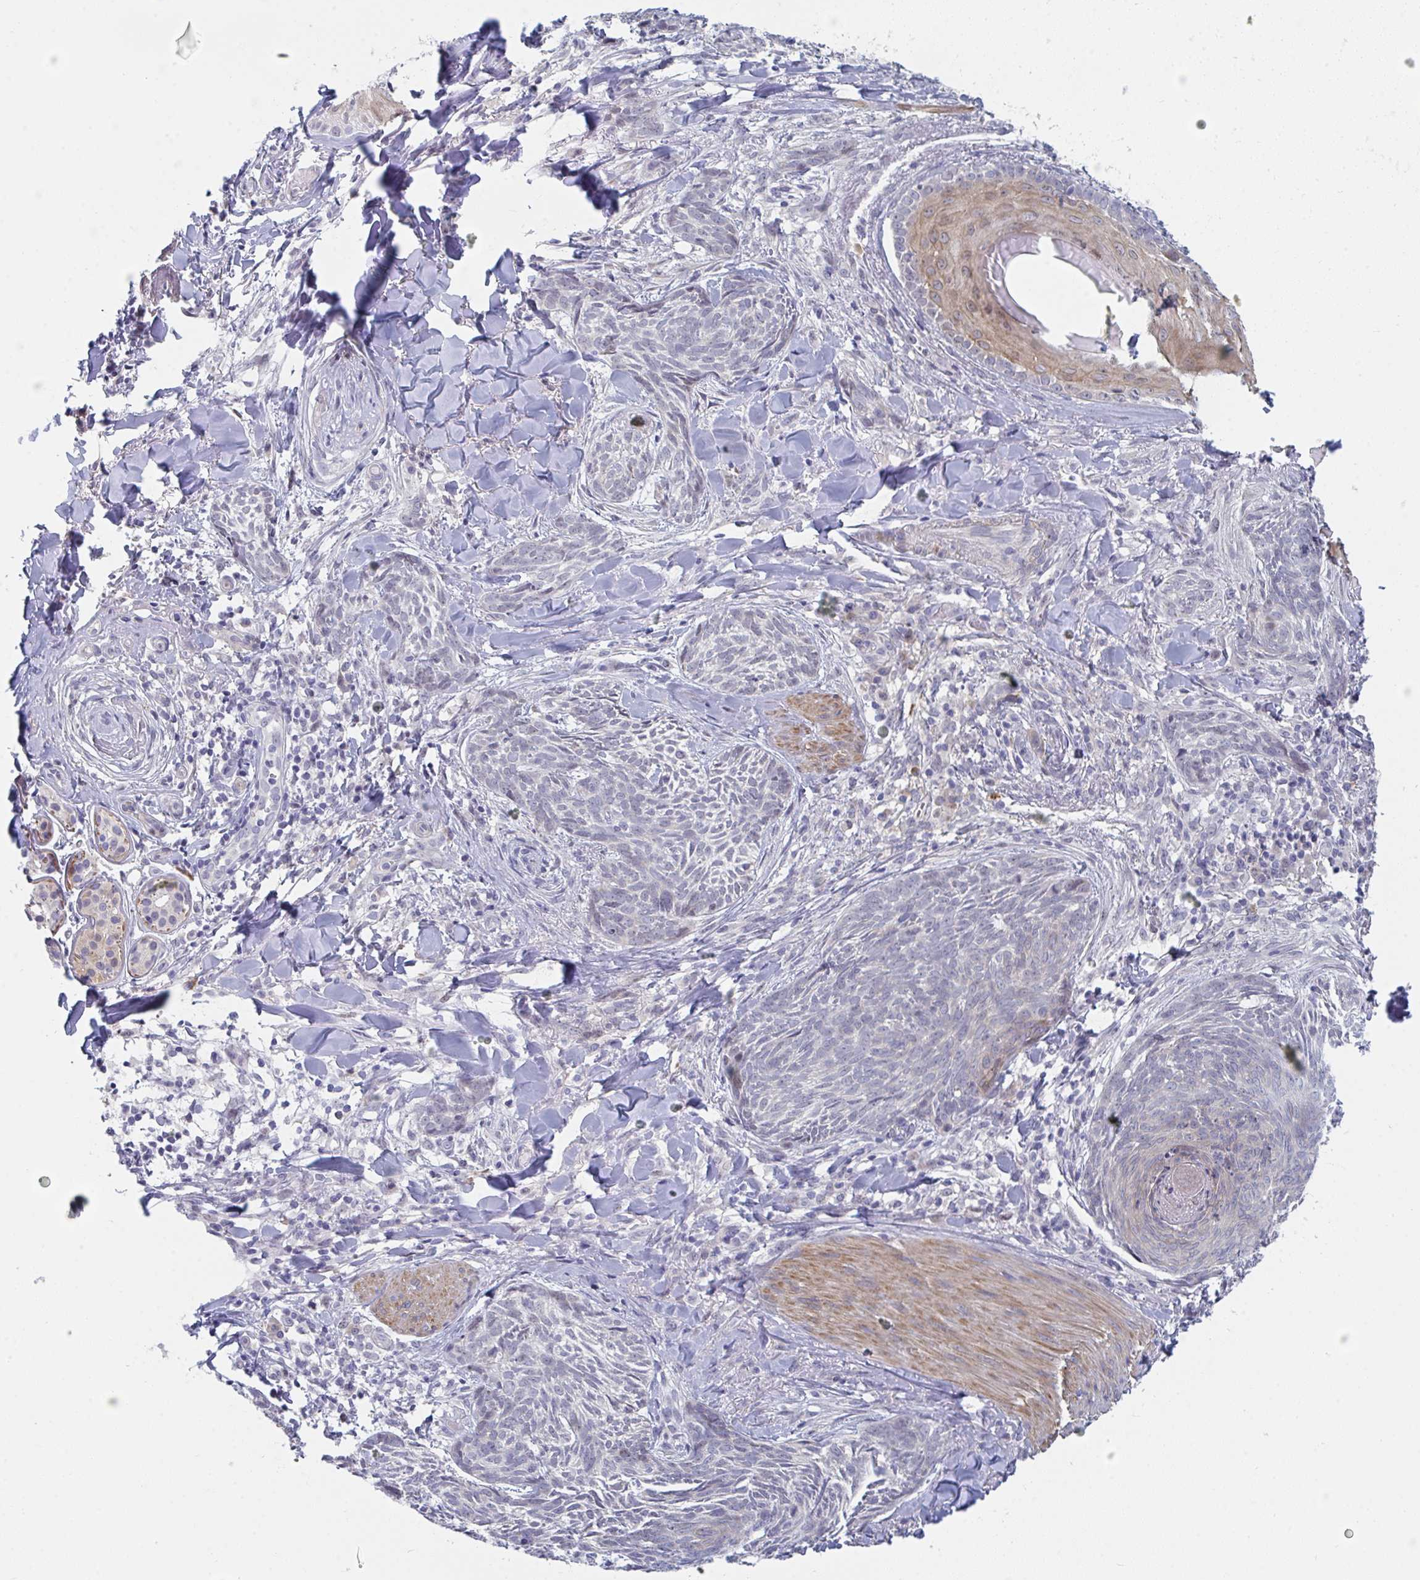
{"staining": {"intensity": "negative", "quantity": "none", "location": "none"}, "tissue": "skin cancer", "cell_type": "Tumor cells", "image_type": "cancer", "snomed": [{"axis": "morphology", "description": "Basal cell carcinoma"}, {"axis": "topography", "description": "Skin"}], "caption": "Immunohistochemistry (IHC) of skin cancer (basal cell carcinoma) reveals no positivity in tumor cells.", "gene": "CENPT", "patient": {"sex": "female", "age": 93}}